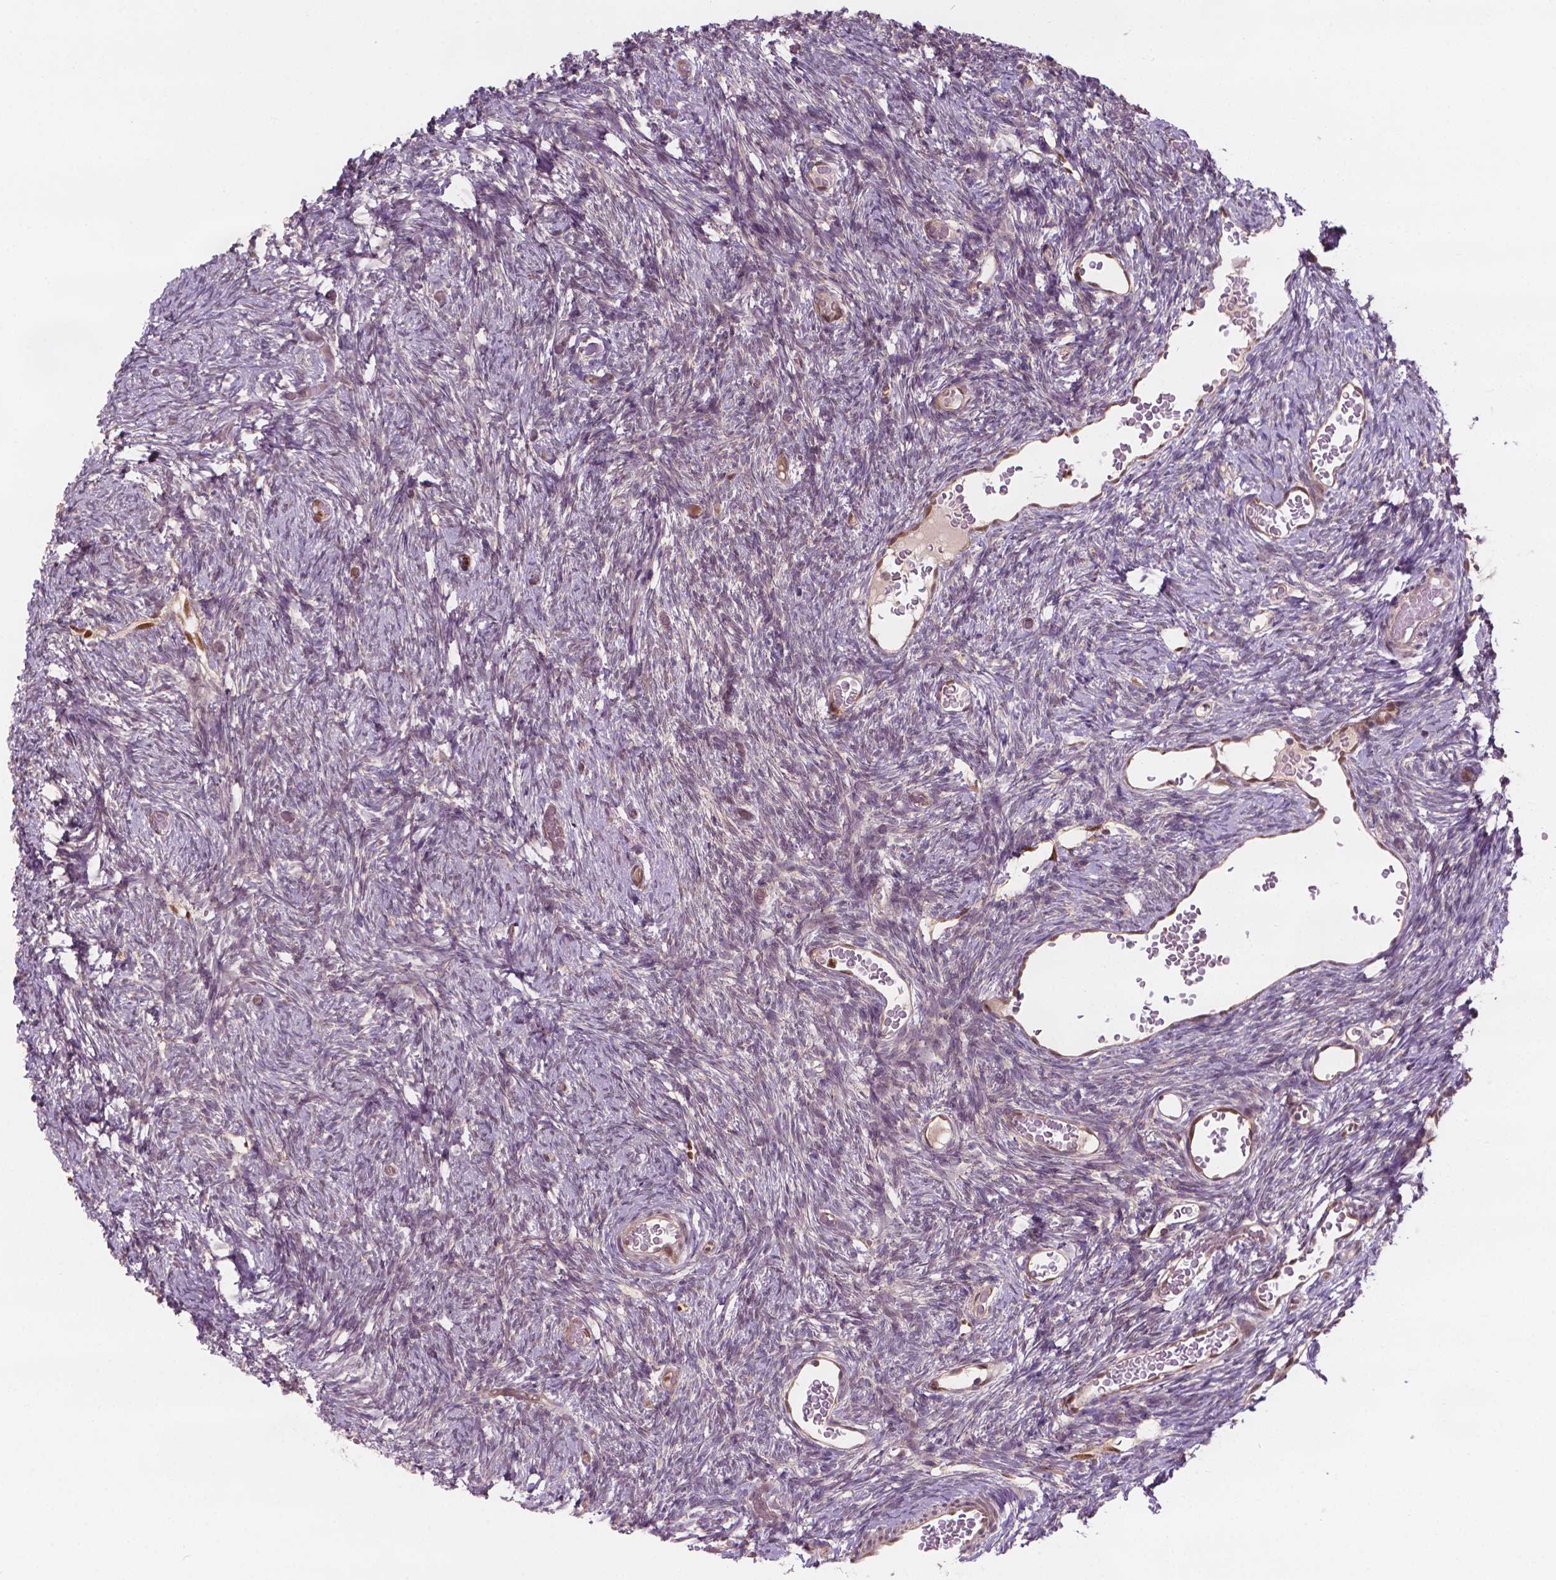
{"staining": {"intensity": "weak", "quantity": ">75%", "location": "cytoplasmic/membranous"}, "tissue": "ovary", "cell_type": "Follicle cells", "image_type": "normal", "snomed": [{"axis": "morphology", "description": "Normal tissue, NOS"}, {"axis": "topography", "description": "Ovary"}], "caption": "A brown stain highlights weak cytoplasmic/membranous staining of a protein in follicle cells of benign ovary. (Stains: DAB (3,3'-diaminobenzidine) in brown, nuclei in blue, Microscopy: brightfield microscopy at high magnification).", "gene": "NFAT5", "patient": {"sex": "female", "age": 39}}